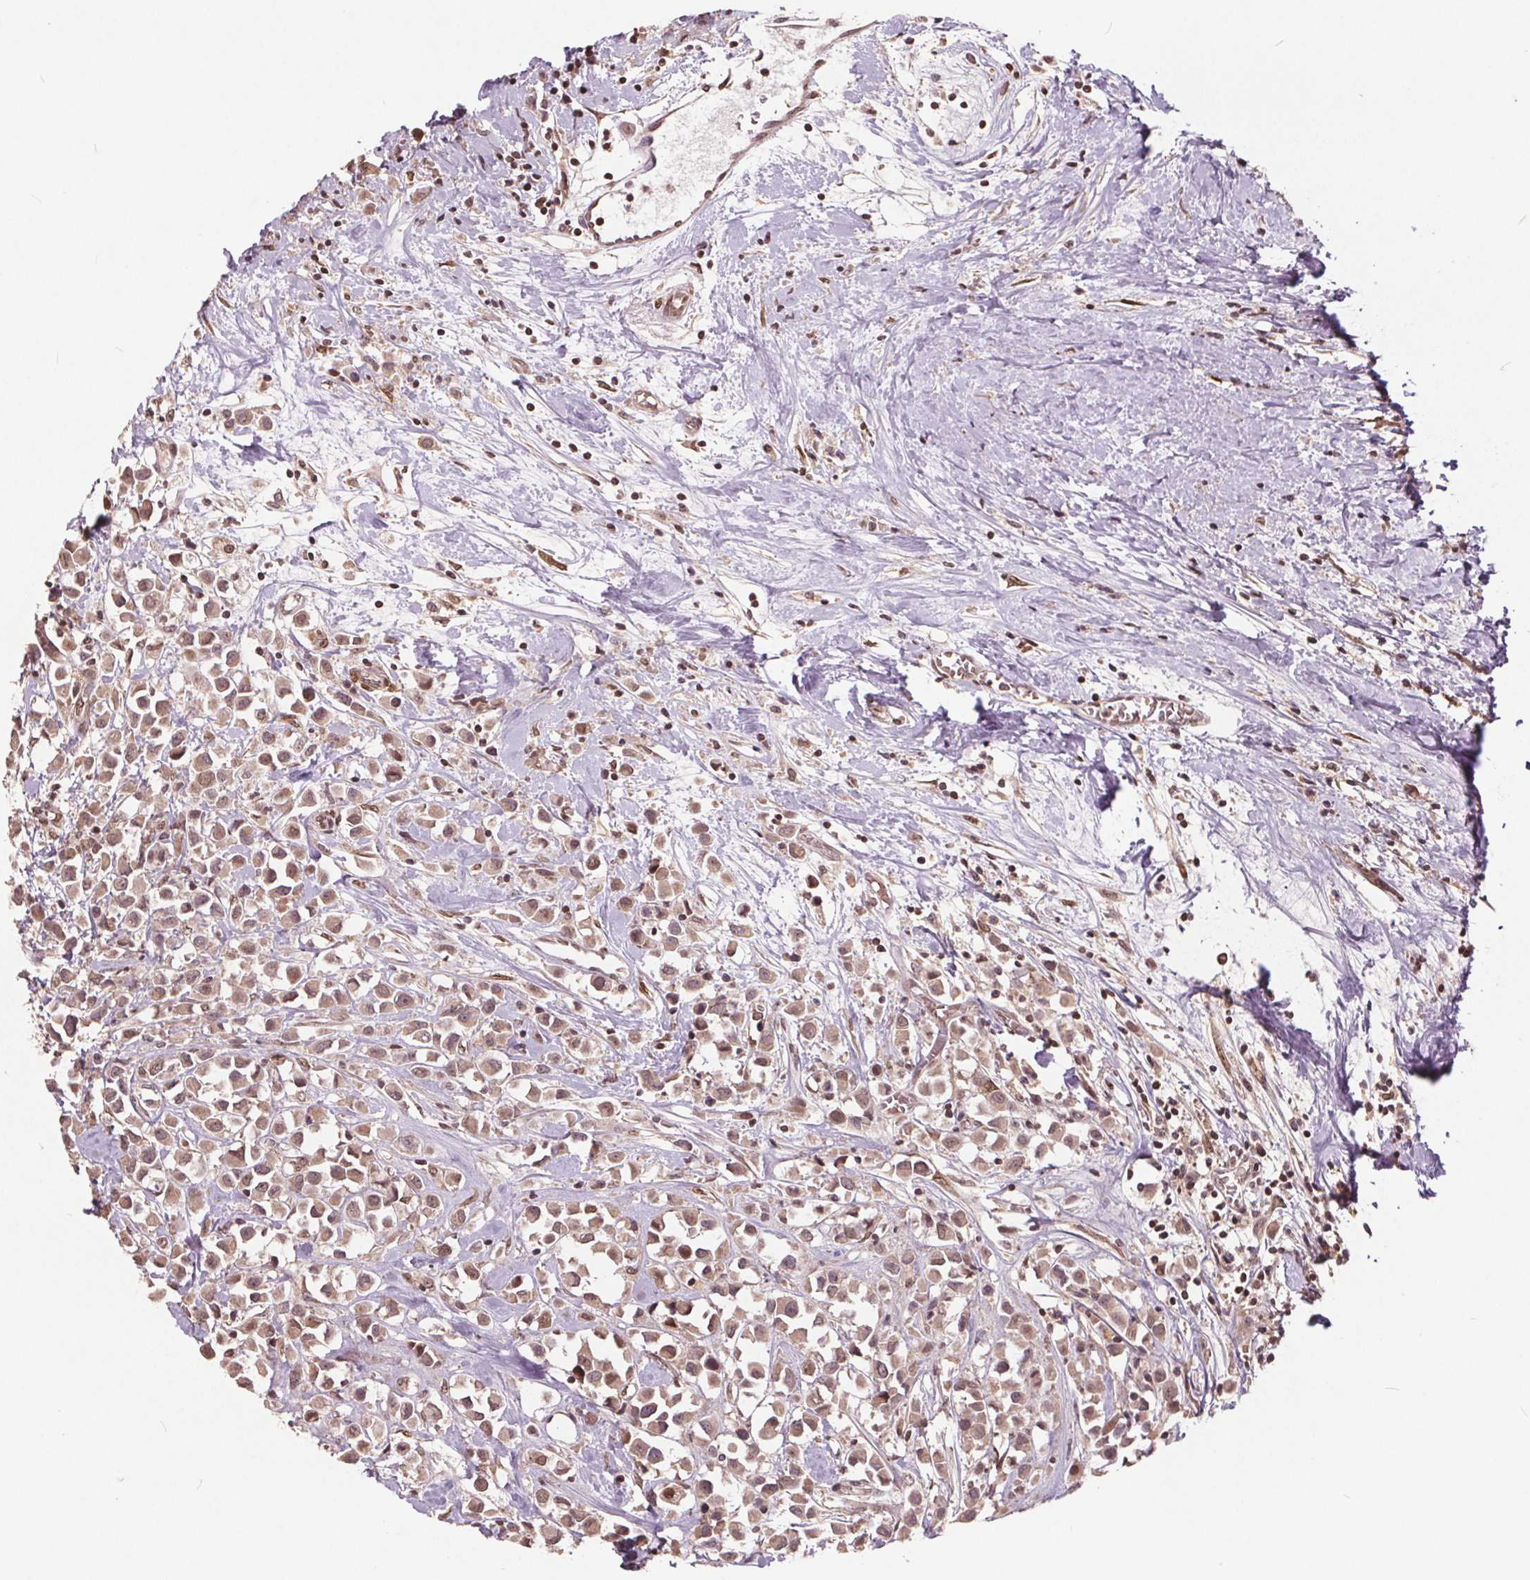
{"staining": {"intensity": "weak", "quantity": ">75%", "location": "cytoplasmic/membranous,nuclear"}, "tissue": "breast cancer", "cell_type": "Tumor cells", "image_type": "cancer", "snomed": [{"axis": "morphology", "description": "Duct carcinoma"}, {"axis": "topography", "description": "Breast"}], "caption": "Weak cytoplasmic/membranous and nuclear positivity is identified in approximately >75% of tumor cells in breast cancer (invasive ductal carcinoma).", "gene": "HIF1AN", "patient": {"sex": "female", "age": 61}}